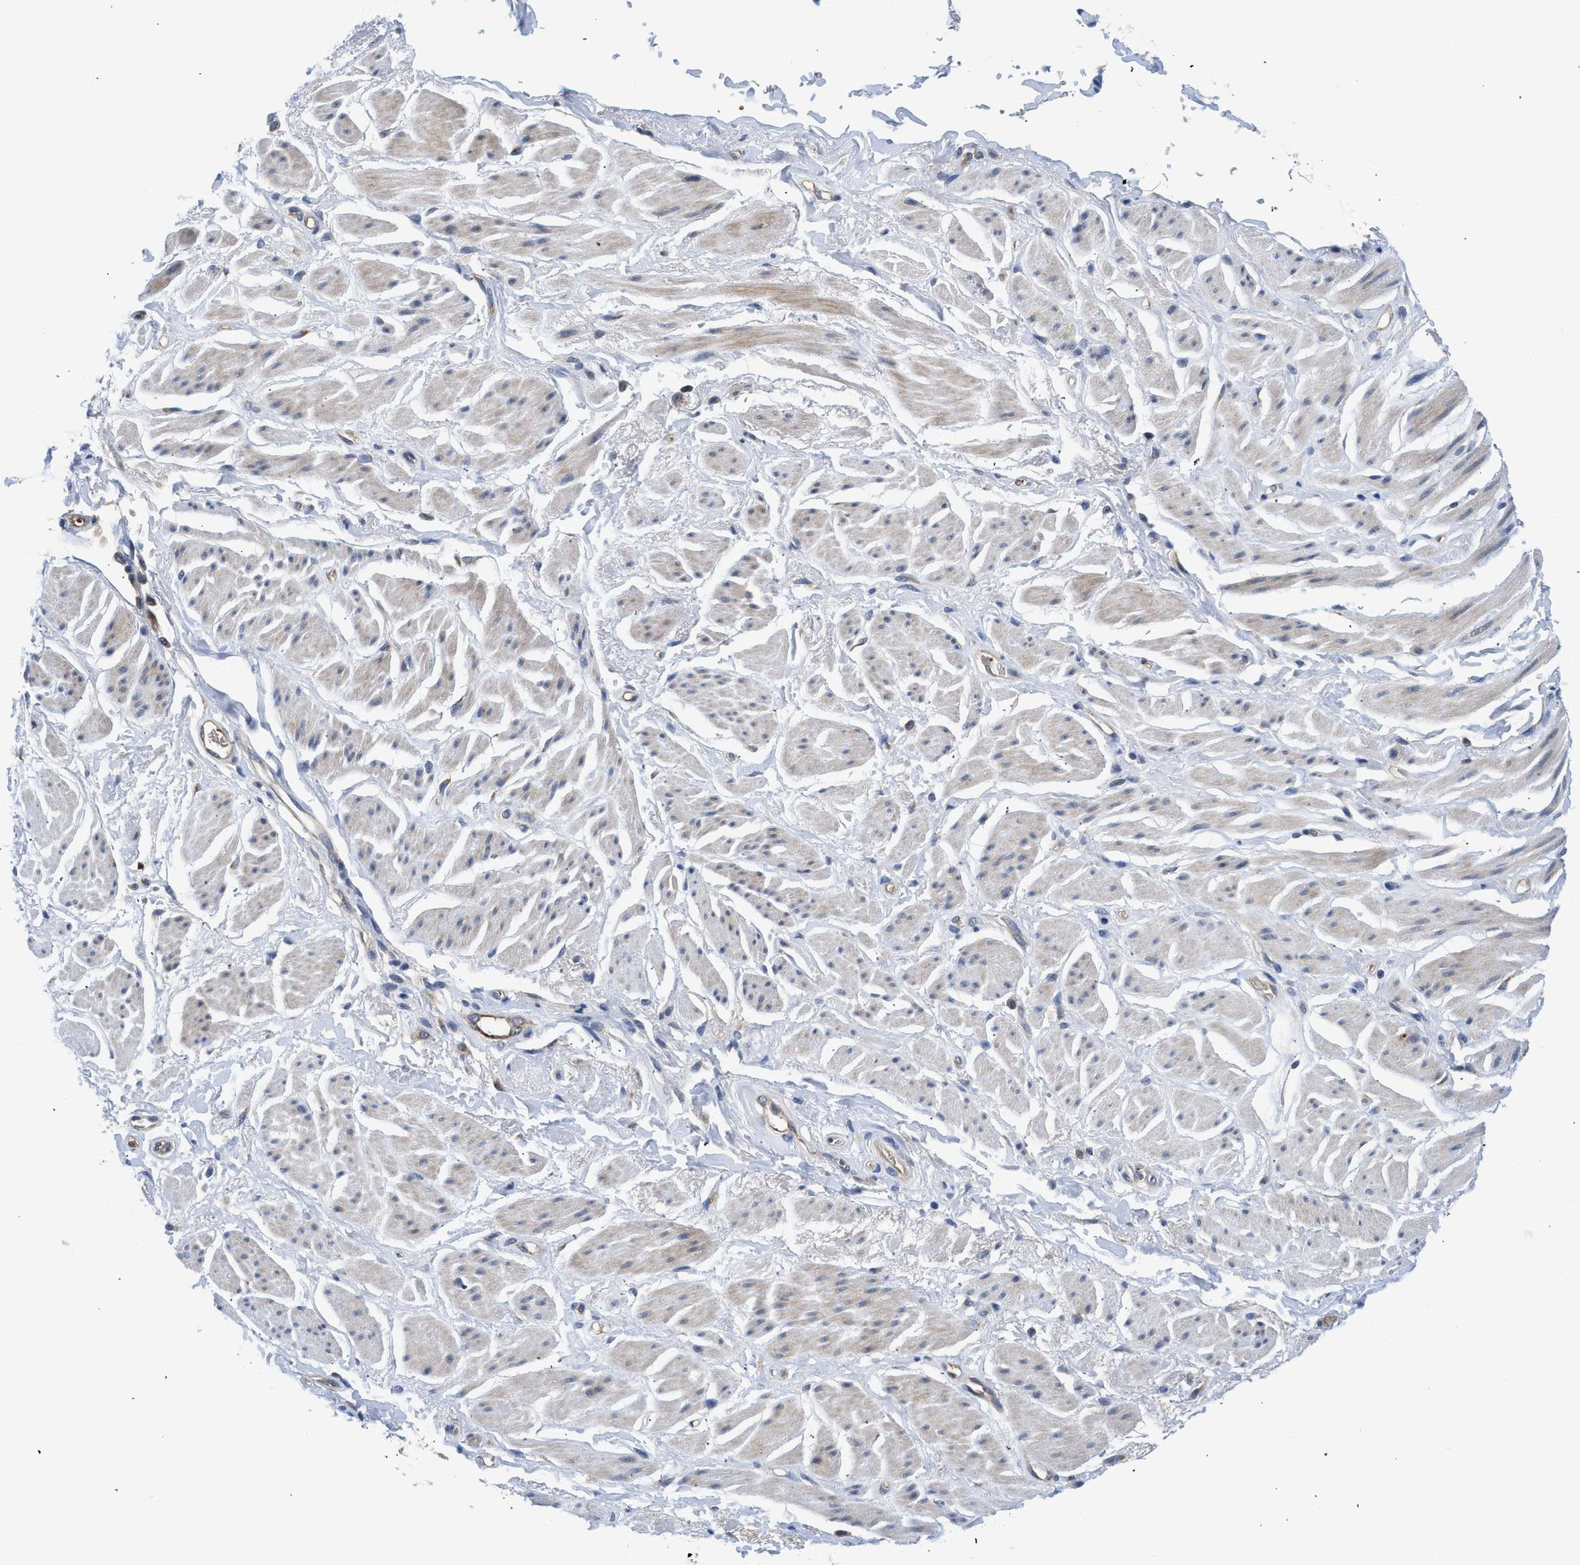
{"staining": {"intensity": "negative", "quantity": "none", "location": "none"}, "tissue": "adipose tissue", "cell_type": "Adipocytes", "image_type": "normal", "snomed": [{"axis": "morphology", "description": "Normal tissue, NOS"}, {"axis": "topography", "description": "Soft tissue"}, {"axis": "topography", "description": "Peripheral nerve tissue"}], "caption": "DAB immunohistochemical staining of unremarkable adipose tissue shows no significant staining in adipocytes.", "gene": "PIM1", "patient": {"sex": "female", "age": 71}}